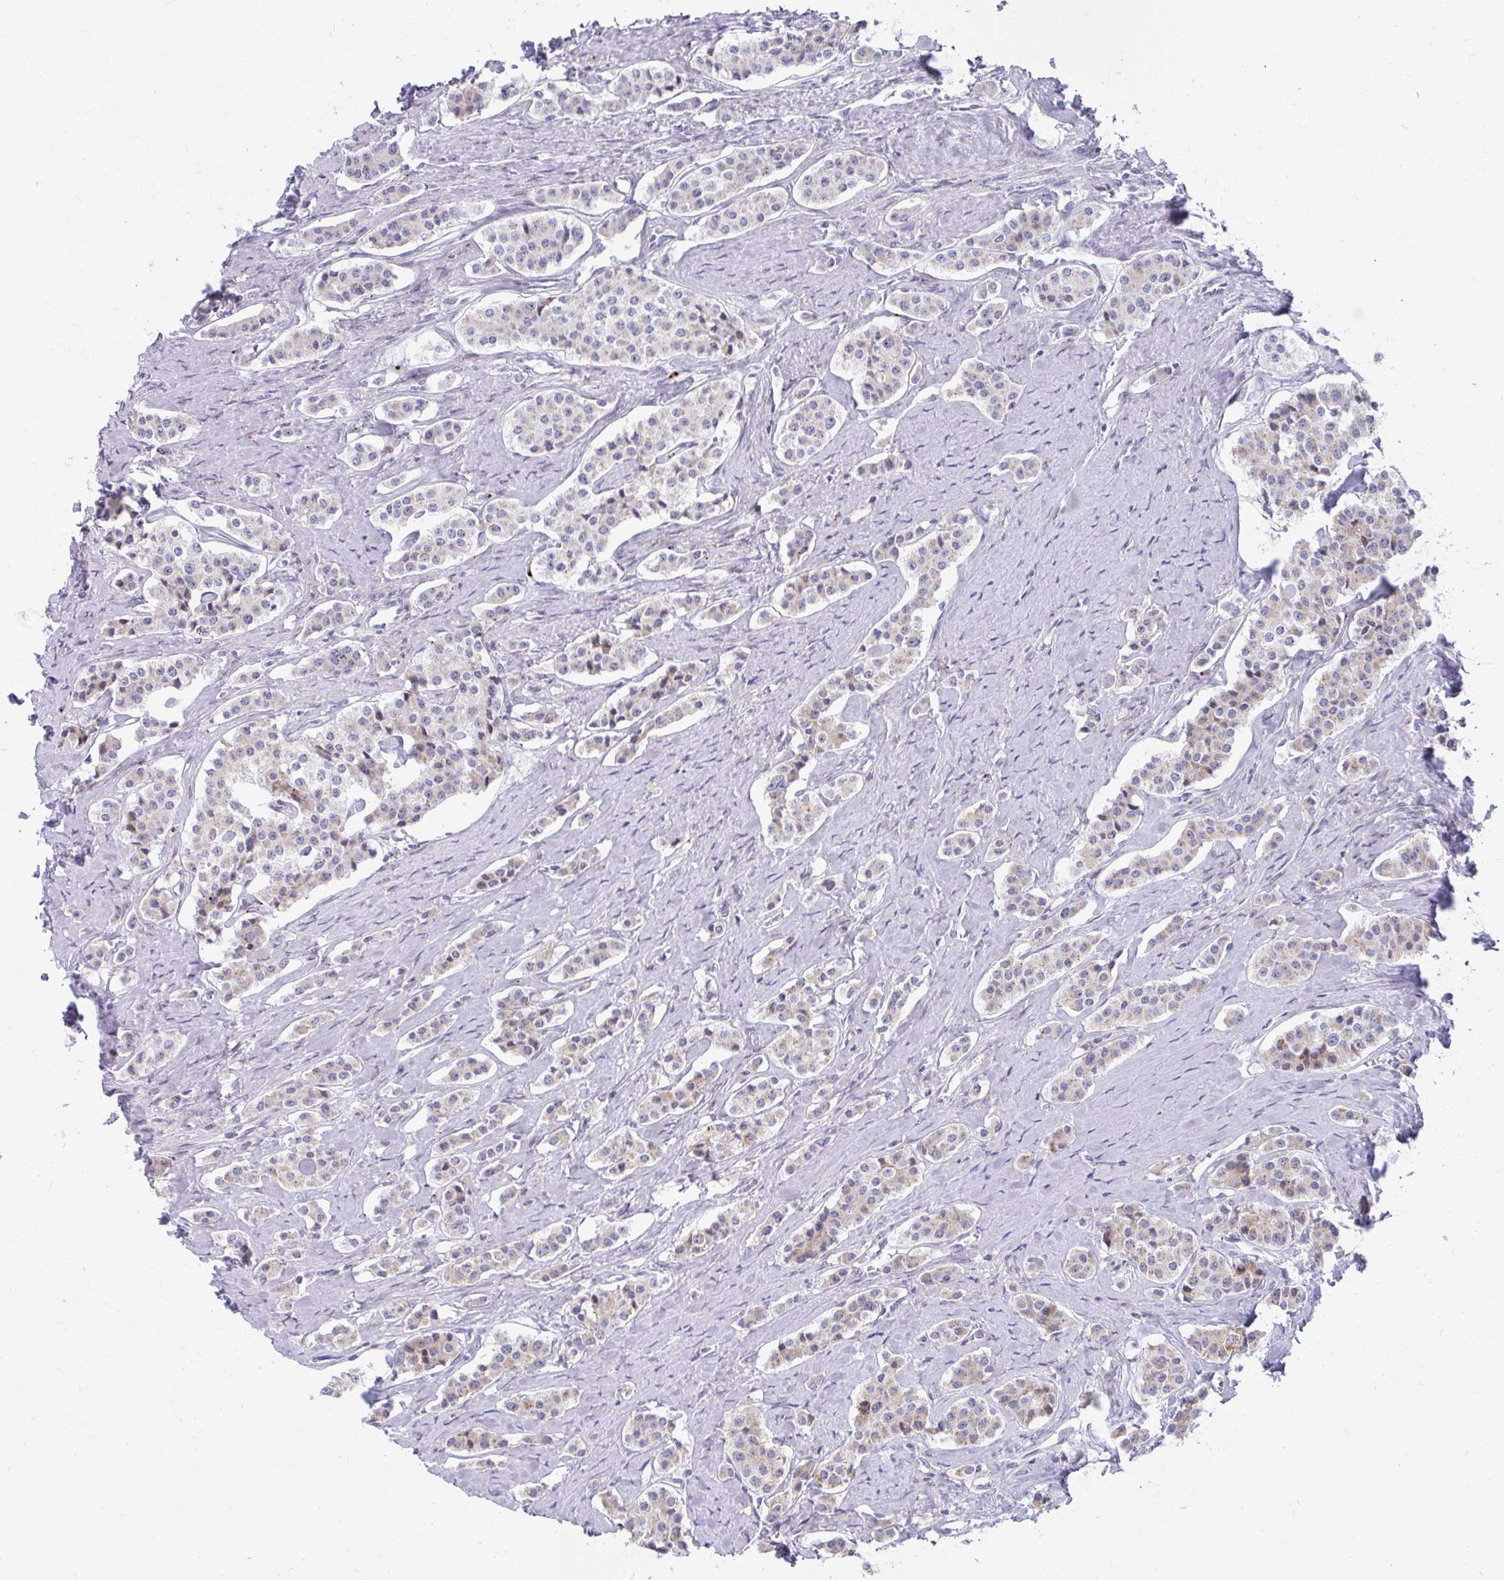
{"staining": {"intensity": "negative", "quantity": "none", "location": "none"}, "tissue": "carcinoid", "cell_type": "Tumor cells", "image_type": "cancer", "snomed": [{"axis": "morphology", "description": "Carcinoid, malignant, NOS"}, {"axis": "topography", "description": "Small intestine"}], "caption": "Immunohistochemistry micrograph of carcinoid (malignant) stained for a protein (brown), which shows no positivity in tumor cells. (Stains: DAB immunohistochemistry (IHC) with hematoxylin counter stain, Microscopy: brightfield microscopy at high magnification).", "gene": "EXOC5", "patient": {"sex": "male", "age": 63}}